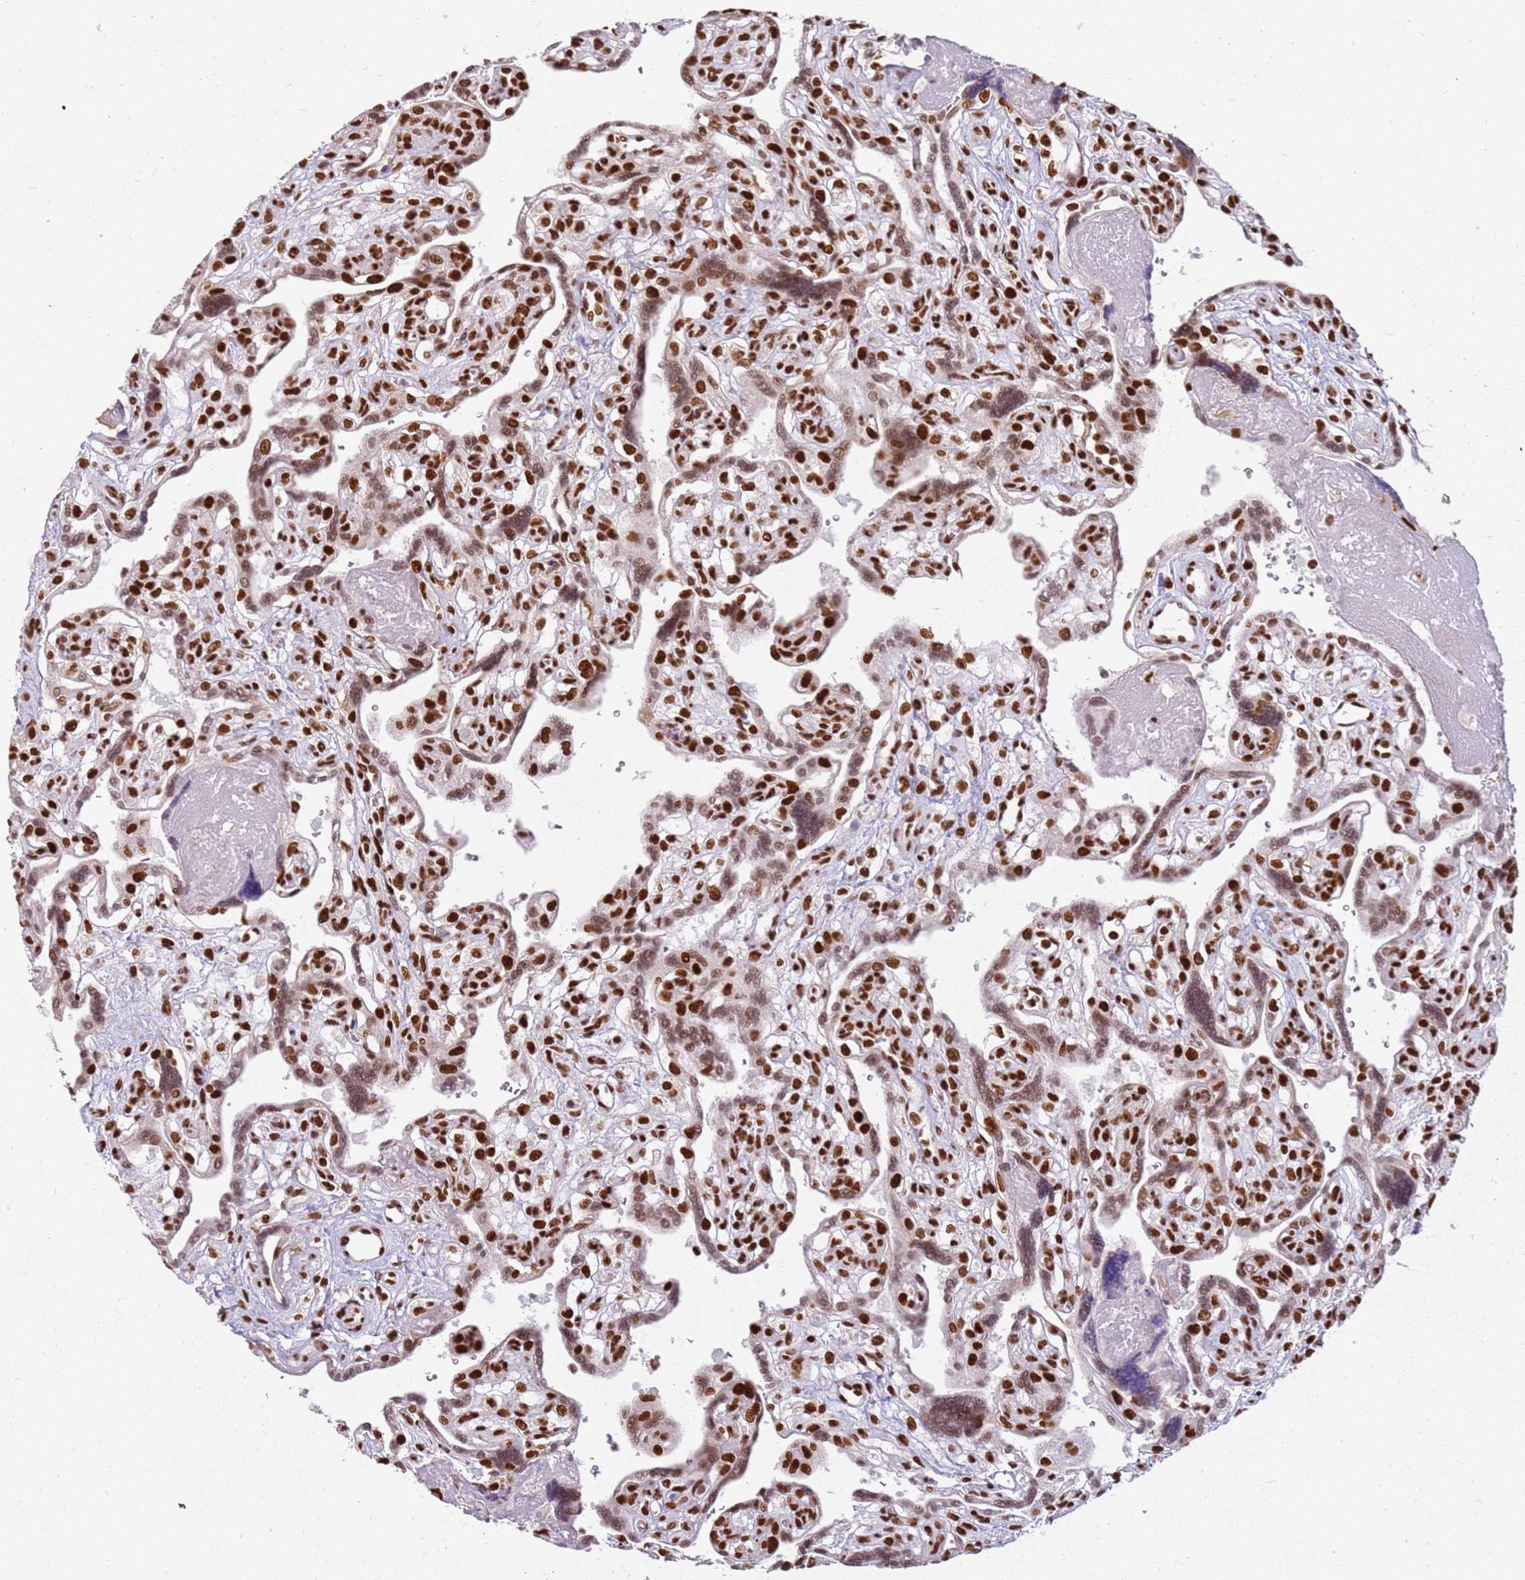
{"staining": {"intensity": "strong", "quantity": ">75%", "location": "nuclear"}, "tissue": "placenta", "cell_type": "Decidual cells", "image_type": "normal", "snomed": [{"axis": "morphology", "description": "Normal tissue, NOS"}, {"axis": "topography", "description": "Placenta"}], "caption": "Decidual cells demonstrate high levels of strong nuclear positivity in about >75% of cells in unremarkable human placenta. The staining is performed using DAB brown chromogen to label protein expression. The nuclei are counter-stained blue using hematoxylin.", "gene": "TENT4A", "patient": {"sex": "female", "age": 39}}